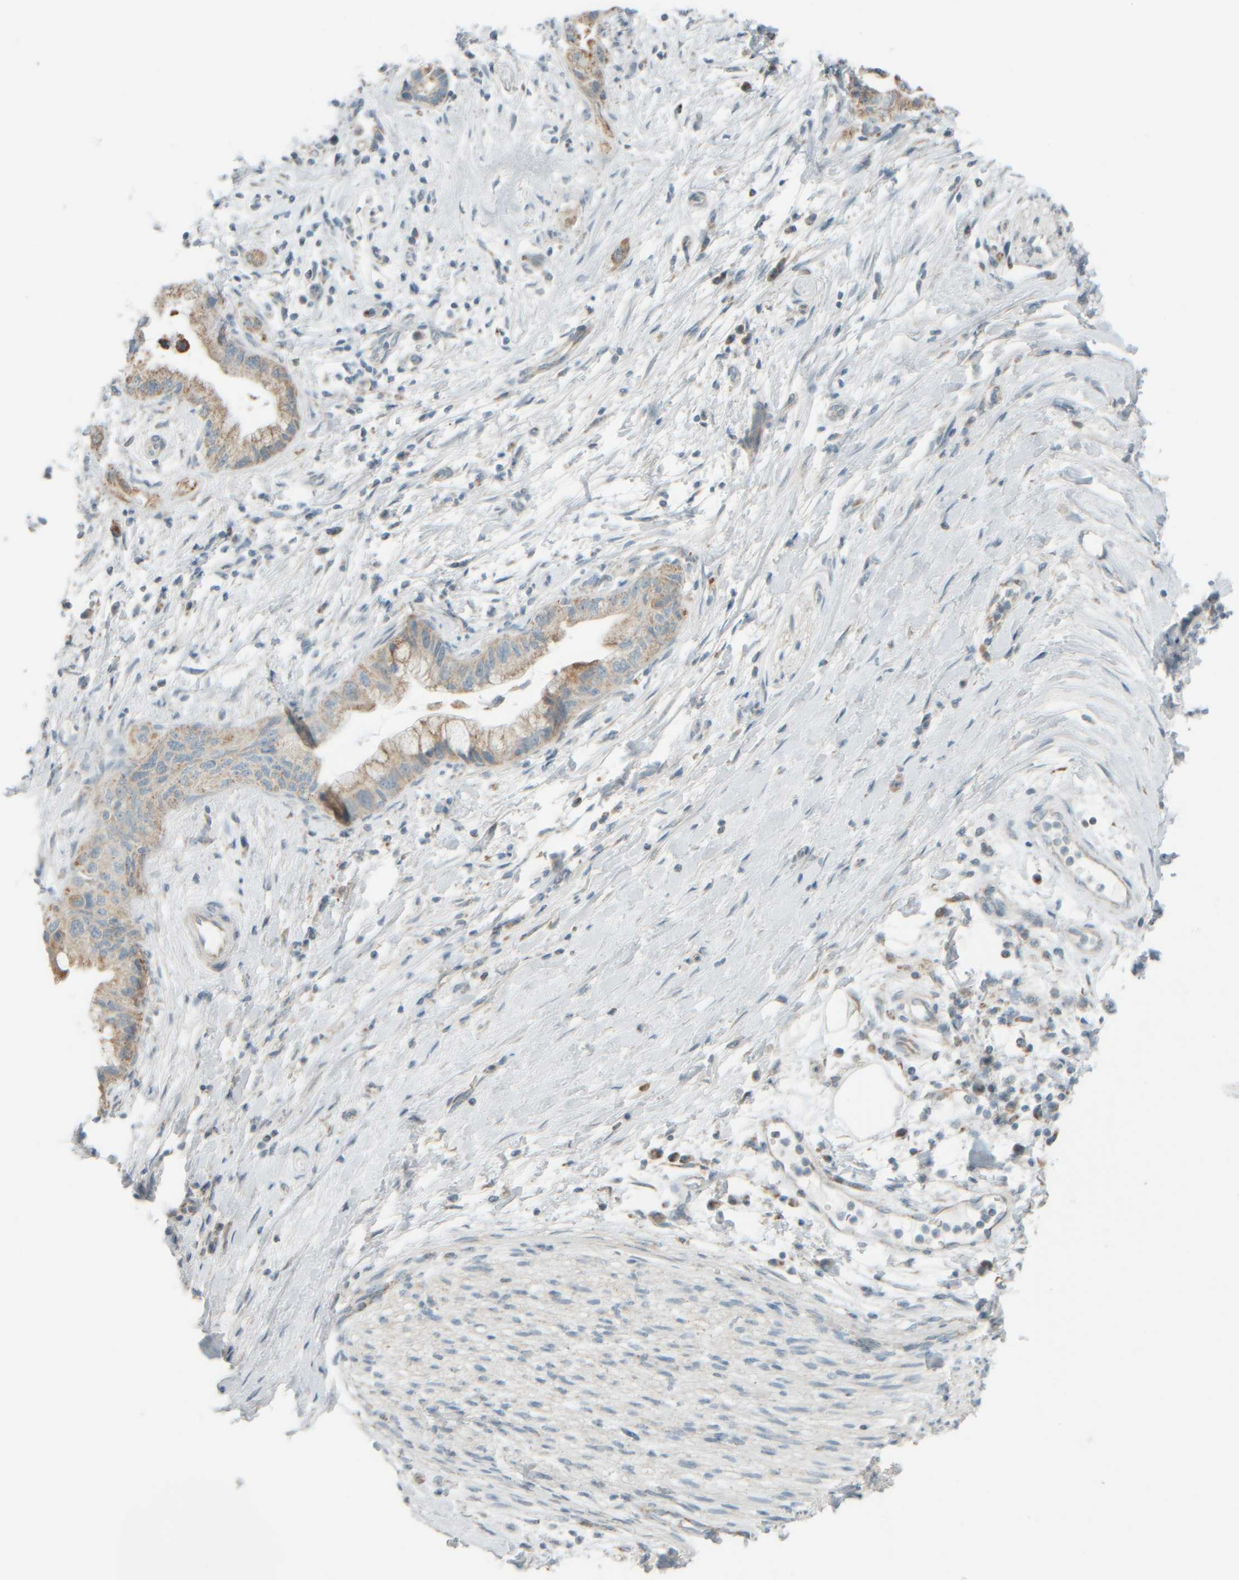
{"staining": {"intensity": "weak", "quantity": ">75%", "location": "cytoplasmic/membranous"}, "tissue": "pancreatic cancer", "cell_type": "Tumor cells", "image_type": "cancer", "snomed": [{"axis": "morphology", "description": "Adenocarcinoma, NOS"}, {"axis": "topography", "description": "Pancreas"}], "caption": "IHC histopathology image of pancreatic cancer stained for a protein (brown), which displays low levels of weak cytoplasmic/membranous positivity in approximately >75% of tumor cells.", "gene": "PTGES3L-AARSD1", "patient": {"sex": "female", "age": 73}}